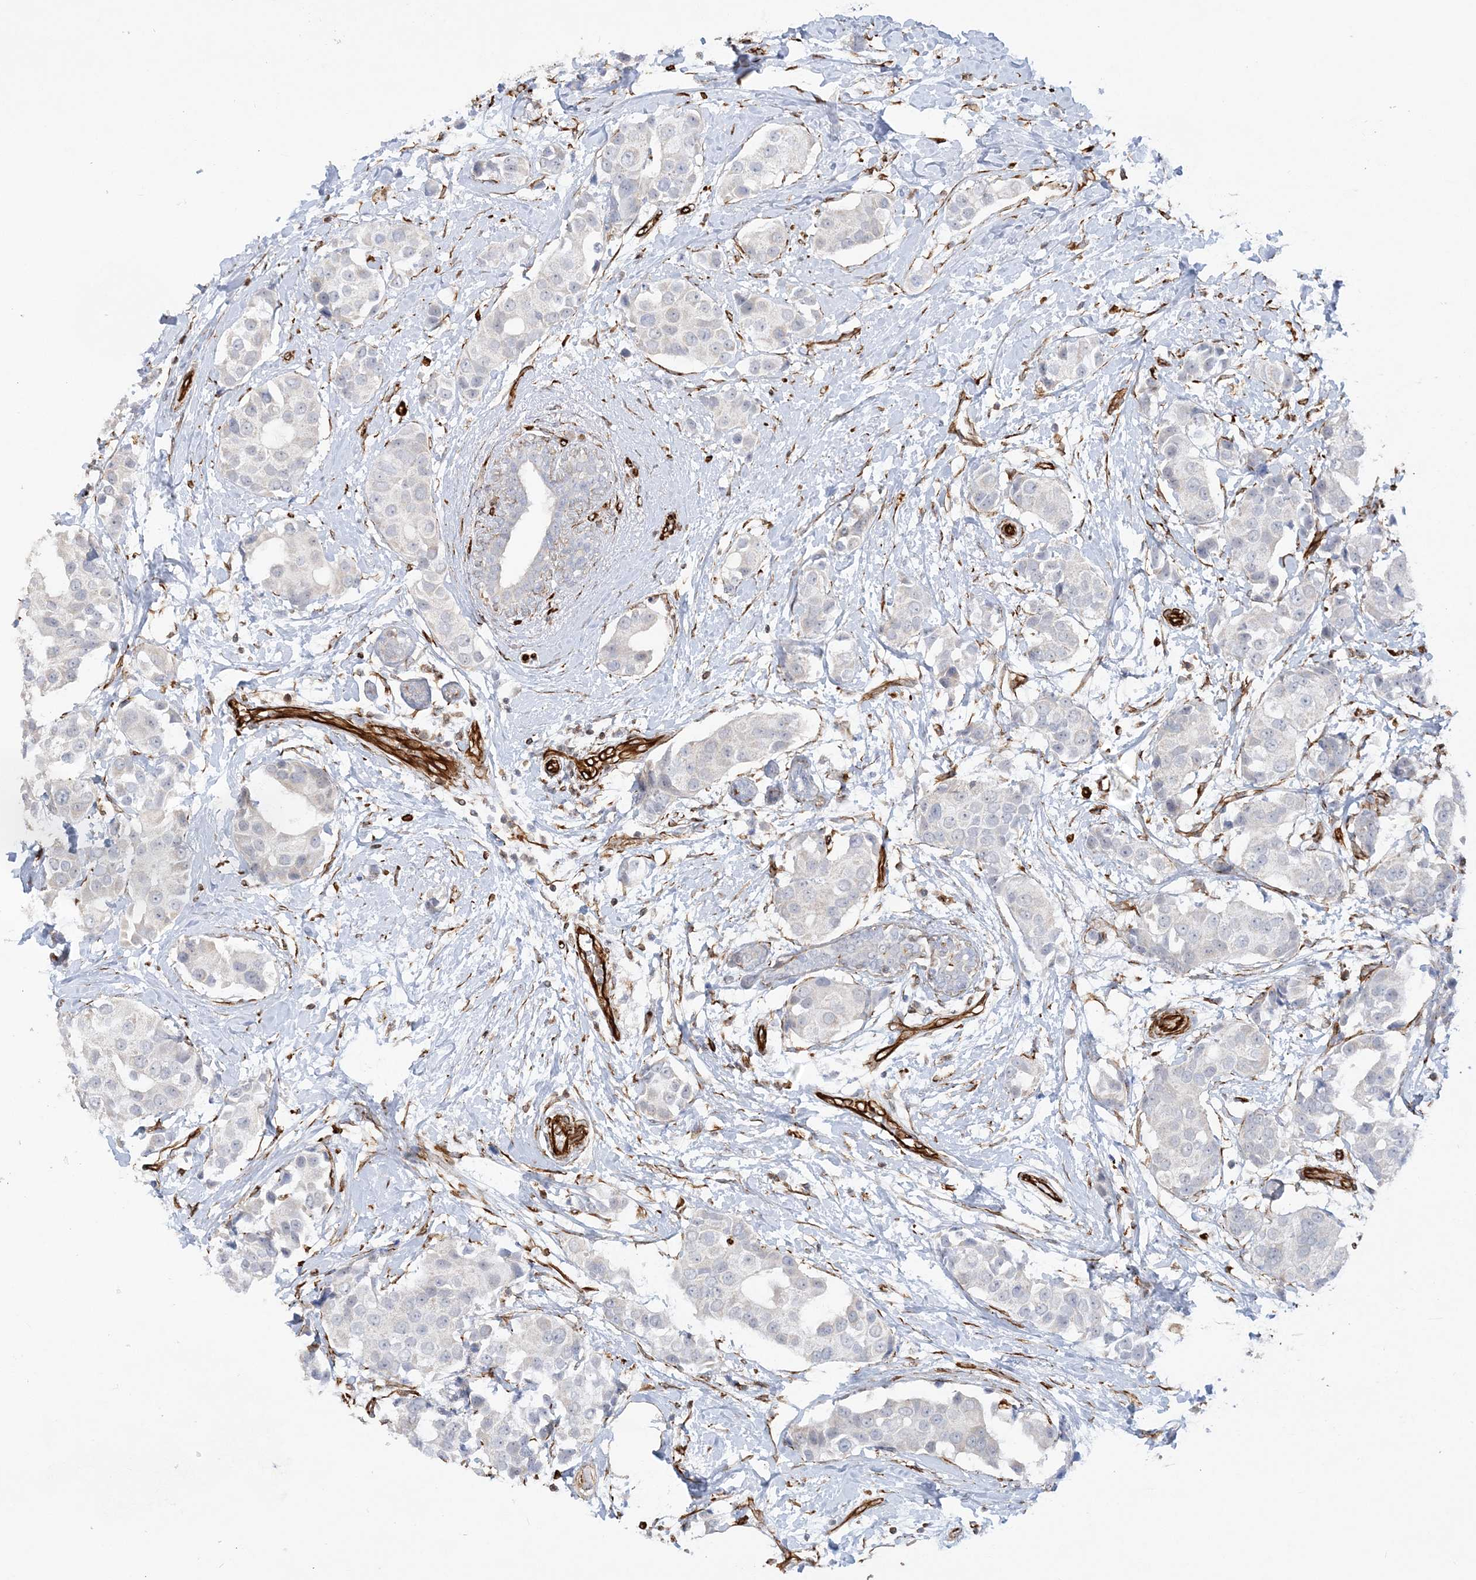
{"staining": {"intensity": "negative", "quantity": "none", "location": "none"}, "tissue": "breast cancer", "cell_type": "Tumor cells", "image_type": "cancer", "snomed": [{"axis": "morphology", "description": "Normal tissue, NOS"}, {"axis": "morphology", "description": "Duct carcinoma"}, {"axis": "topography", "description": "Breast"}], "caption": "High power microscopy histopathology image of an immunohistochemistry (IHC) histopathology image of breast infiltrating ductal carcinoma, revealing no significant positivity in tumor cells.", "gene": "SCLT1", "patient": {"sex": "female", "age": 39}}